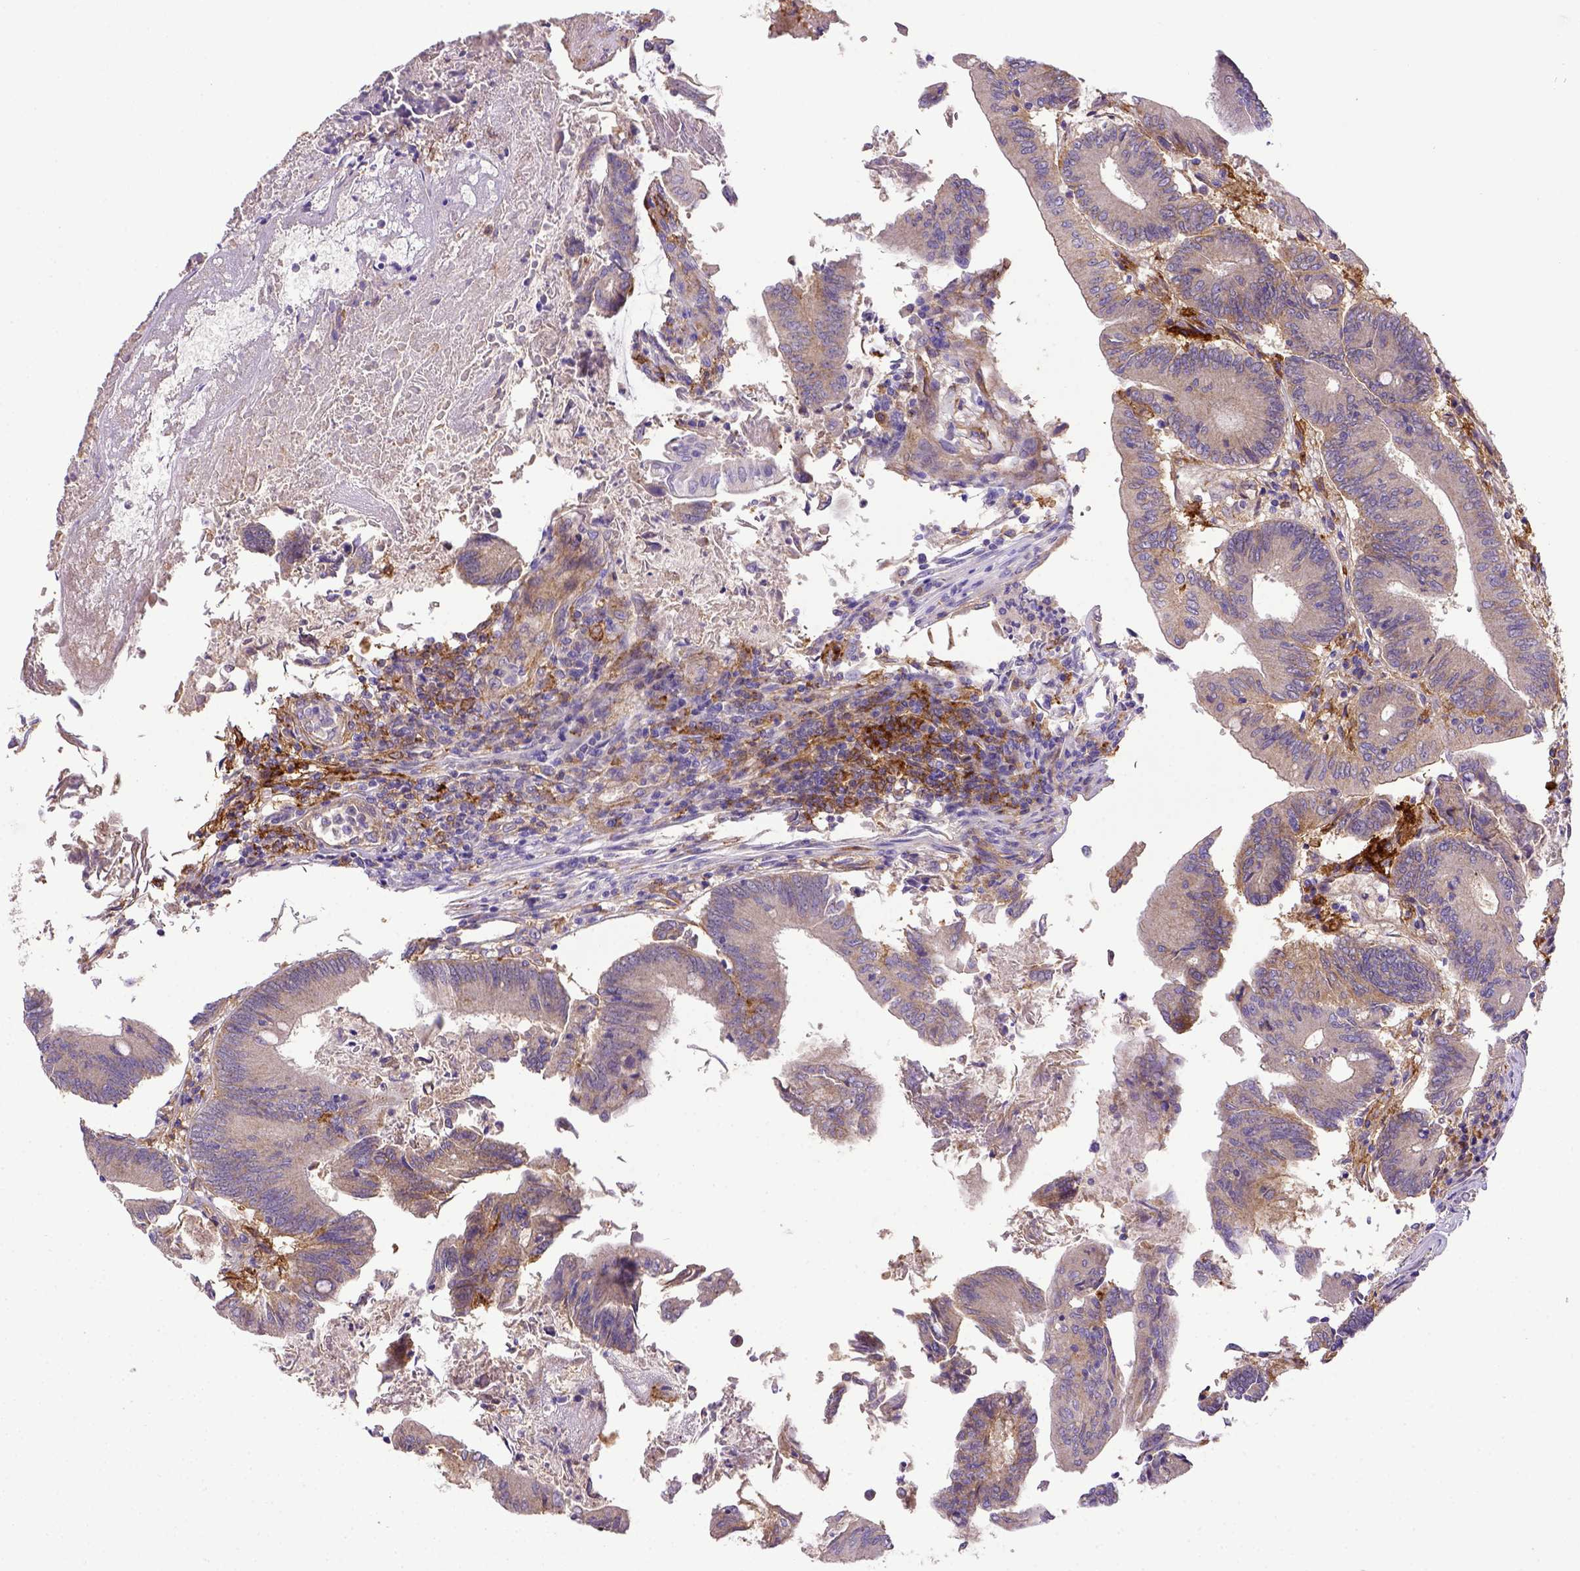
{"staining": {"intensity": "negative", "quantity": "none", "location": "none"}, "tissue": "colorectal cancer", "cell_type": "Tumor cells", "image_type": "cancer", "snomed": [{"axis": "morphology", "description": "Adenocarcinoma, NOS"}, {"axis": "topography", "description": "Colon"}], "caption": "An image of human colorectal adenocarcinoma is negative for staining in tumor cells.", "gene": "CD40", "patient": {"sex": "female", "age": 70}}